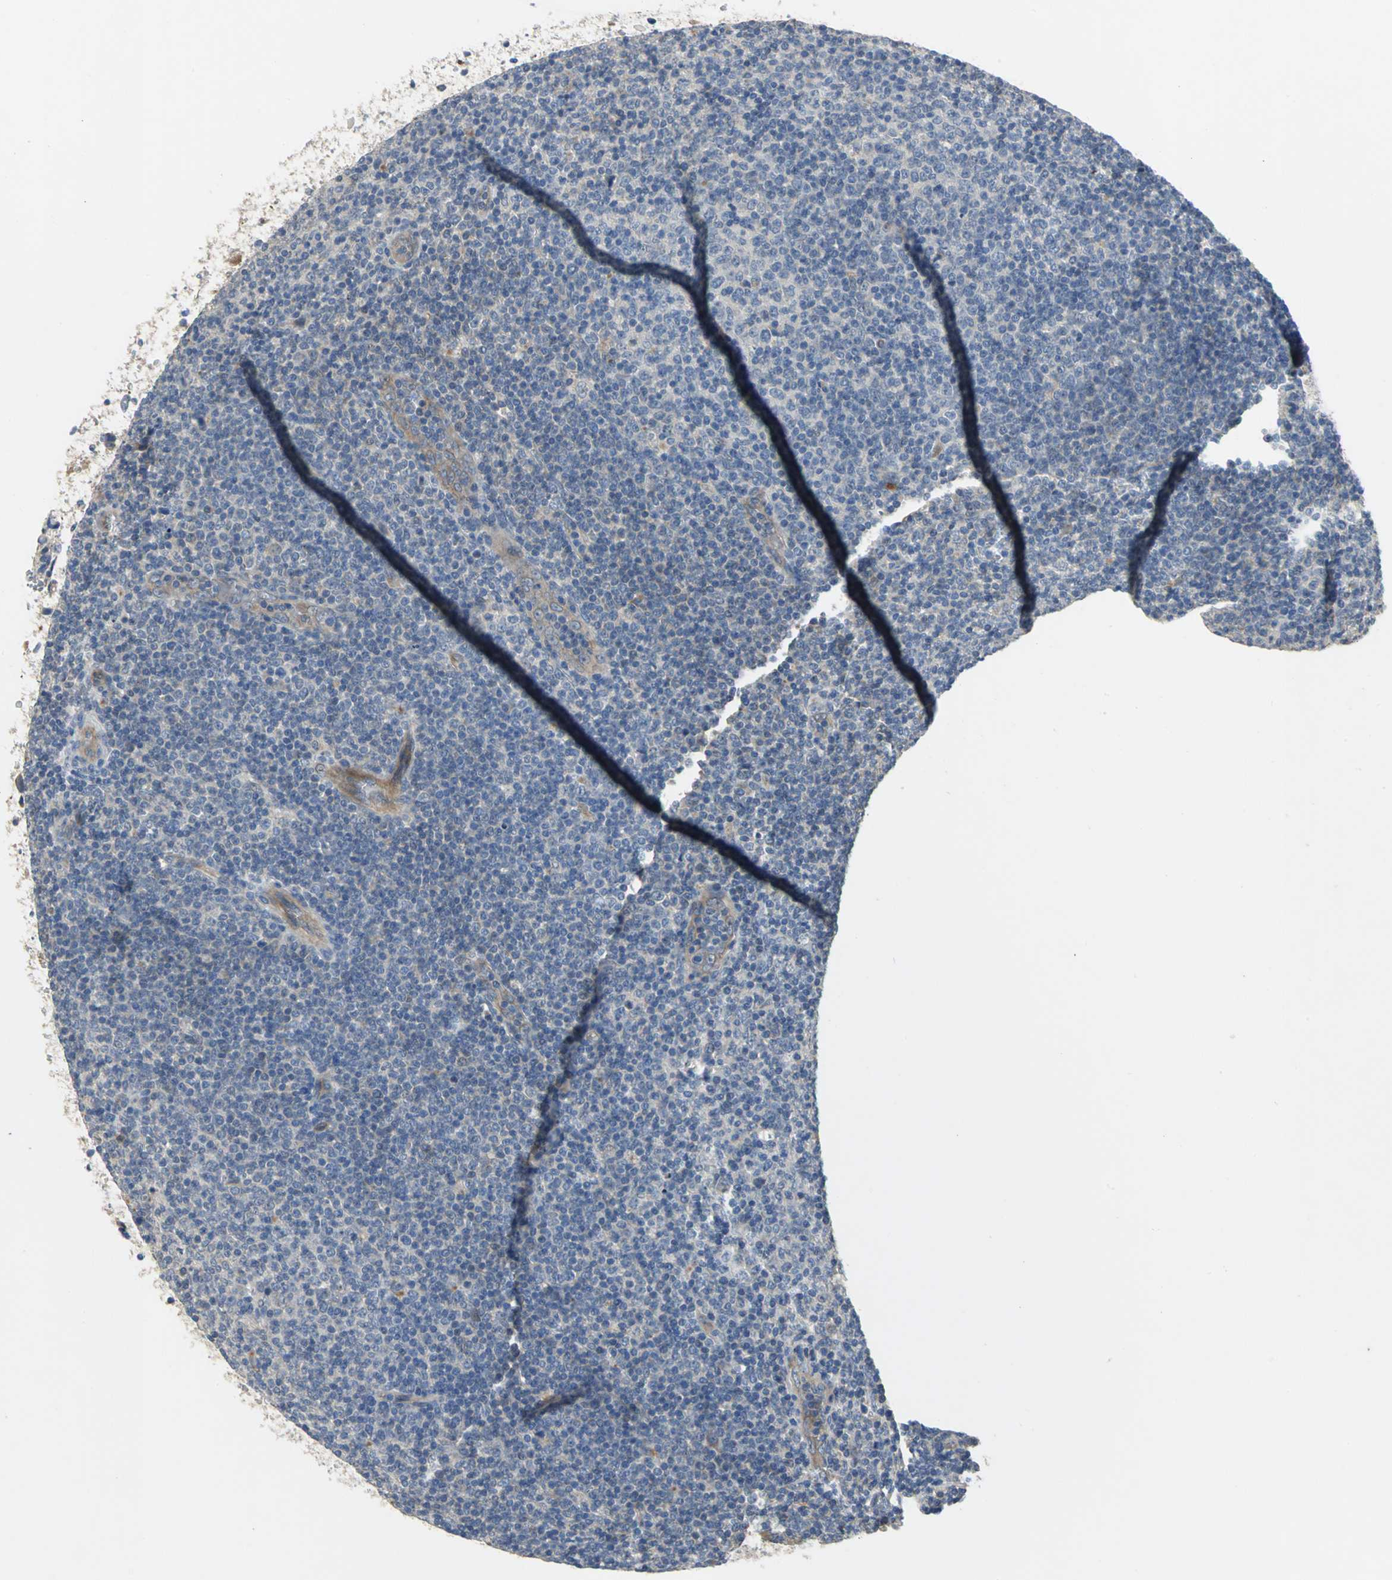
{"staining": {"intensity": "negative", "quantity": "none", "location": "none"}, "tissue": "lymphoma", "cell_type": "Tumor cells", "image_type": "cancer", "snomed": [{"axis": "morphology", "description": "Malignant lymphoma, non-Hodgkin's type, Low grade"}, {"axis": "topography", "description": "Lymph node"}], "caption": "The immunohistochemistry image has no significant staining in tumor cells of low-grade malignant lymphoma, non-Hodgkin's type tissue.", "gene": "IL17RB", "patient": {"sex": "male", "age": 70}}